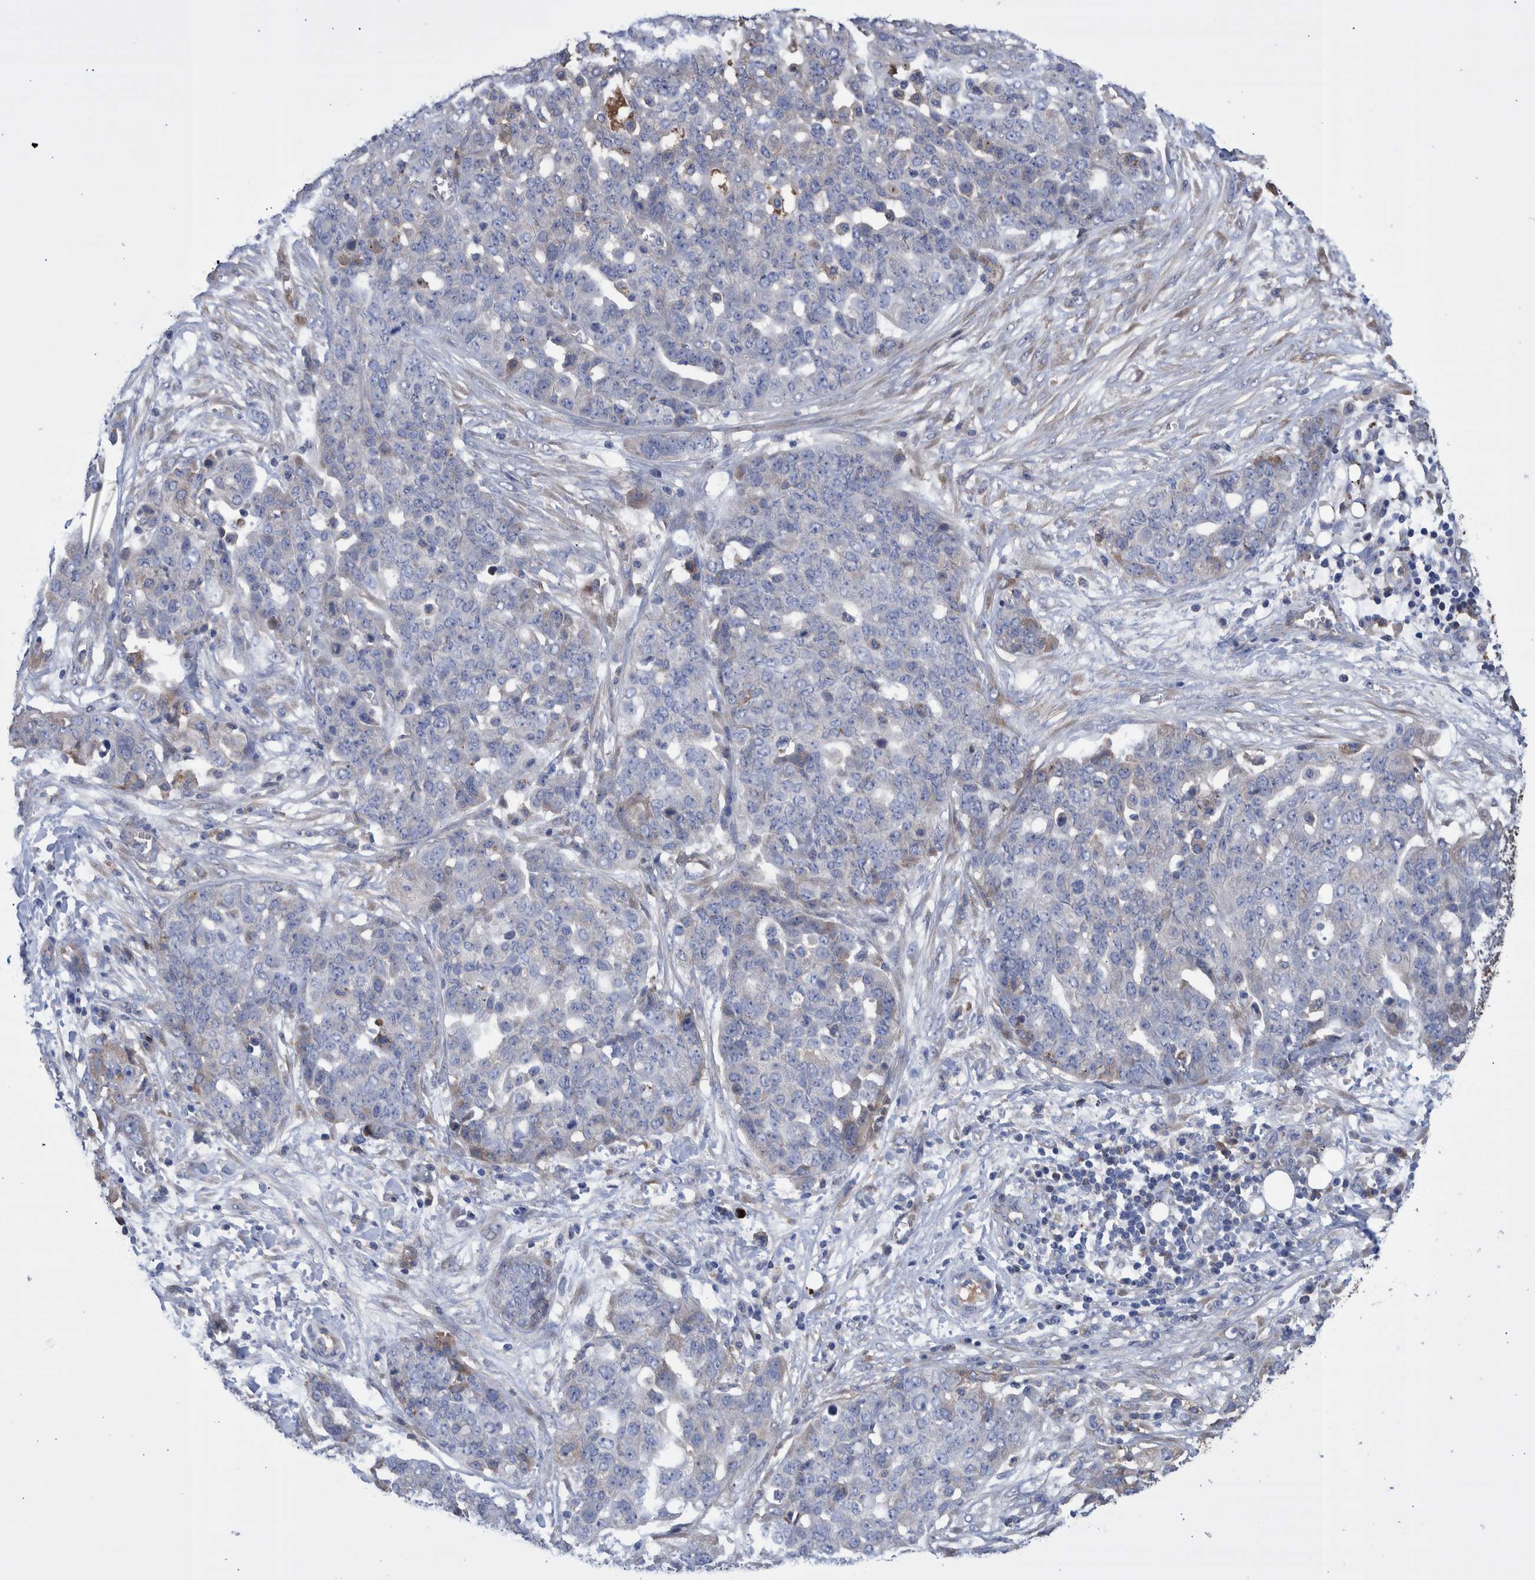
{"staining": {"intensity": "negative", "quantity": "none", "location": "none"}, "tissue": "ovarian cancer", "cell_type": "Tumor cells", "image_type": "cancer", "snomed": [{"axis": "morphology", "description": "Cystadenocarcinoma, serous, NOS"}, {"axis": "topography", "description": "Soft tissue"}, {"axis": "topography", "description": "Ovary"}], "caption": "An IHC micrograph of ovarian cancer is shown. There is no staining in tumor cells of ovarian cancer.", "gene": "DLL4", "patient": {"sex": "female", "age": 57}}